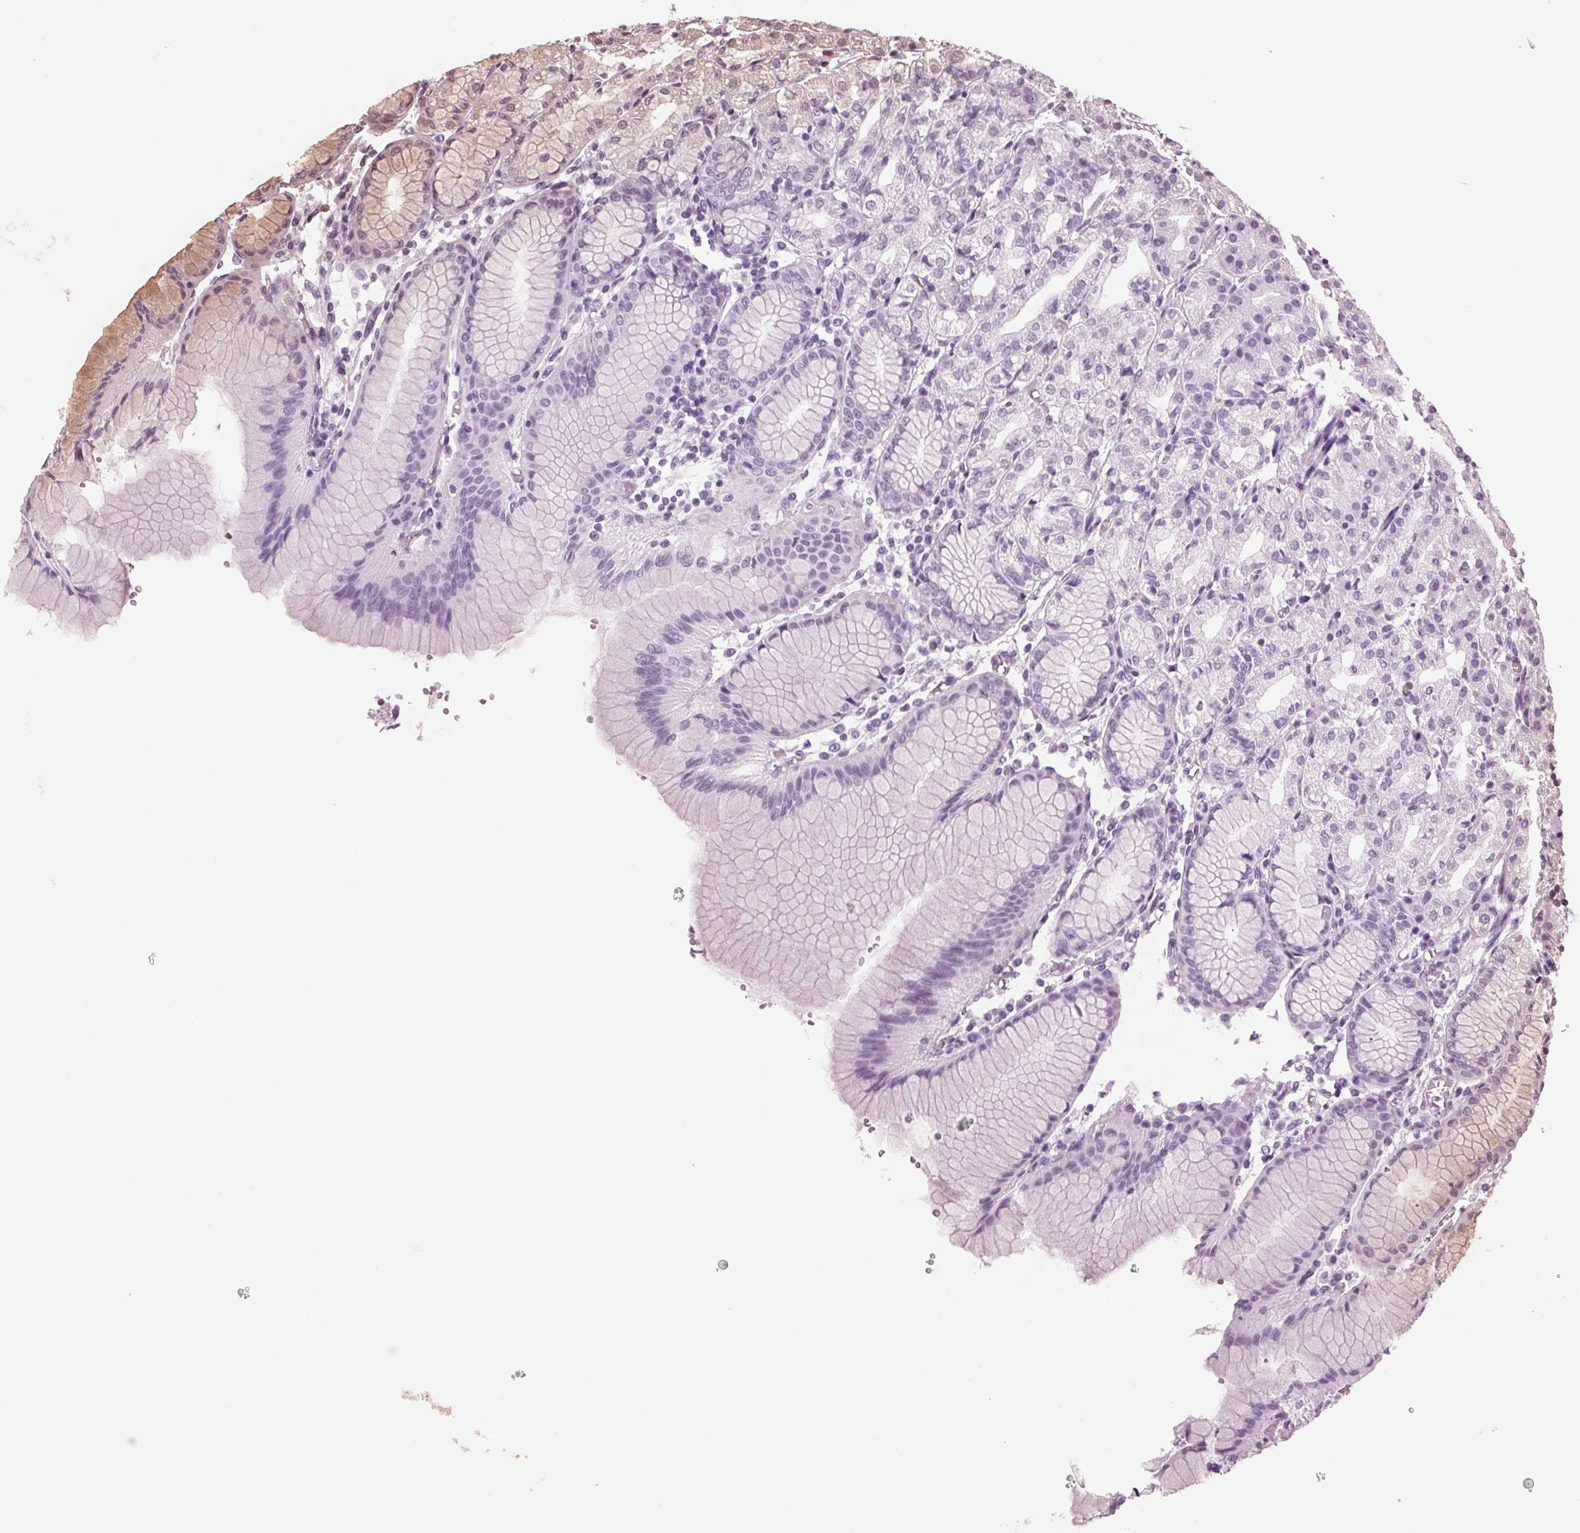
{"staining": {"intensity": "negative", "quantity": "none", "location": "none"}, "tissue": "stomach", "cell_type": "Glandular cells", "image_type": "normal", "snomed": [{"axis": "morphology", "description": "Normal tissue, NOS"}, {"axis": "topography", "description": "Stomach"}], "caption": "The image shows no staining of glandular cells in normal stomach. (Immunohistochemistry, brightfield microscopy, high magnification).", "gene": "BTLA", "patient": {"sex": "female", "age": 57}}